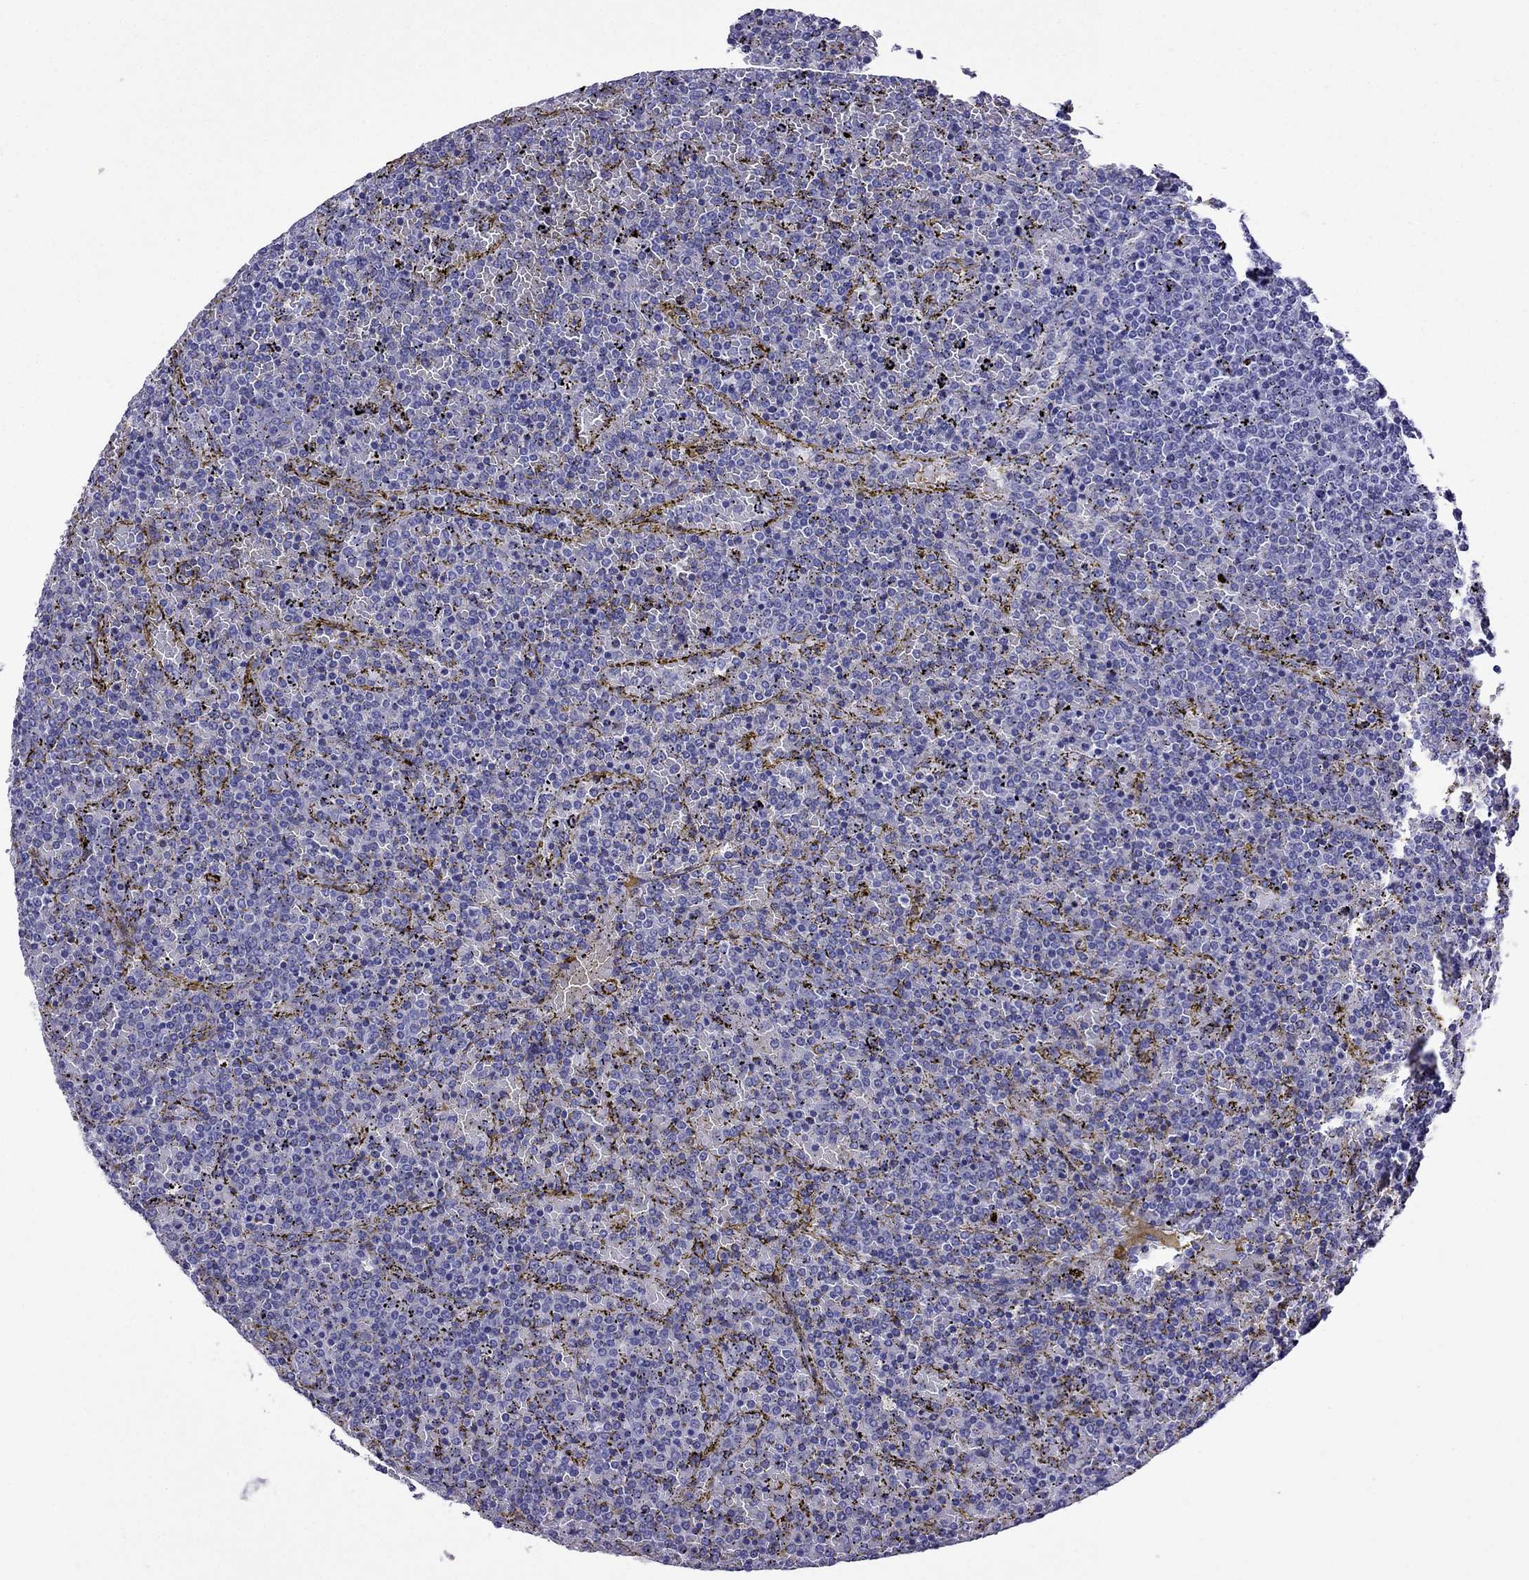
{"staining": {"intensity": "negative", "quantity": "none", "location": "none"}, "tissue": "lymphoma", "cell_type": "Tumor cells", "image_type": "cancer", "snomed": [{"axis": "morphology", "description": "Malignant lymphoma, non-Hodgkin's type, Low grade"}, {"axis": "topography", "description": "Spleen"}], "caption": "Tumor cells show no significant protein positivity in low-grade malignant lymphoma, non-Hodgkin's type. (DAB (3,3'-diaminobenzidine) immunohistochemistry (IHC) visualized using brightfield microscopy, high magnification).", "gene": "CRYBA1", "patient": {"sex": "female", "age": 77}}